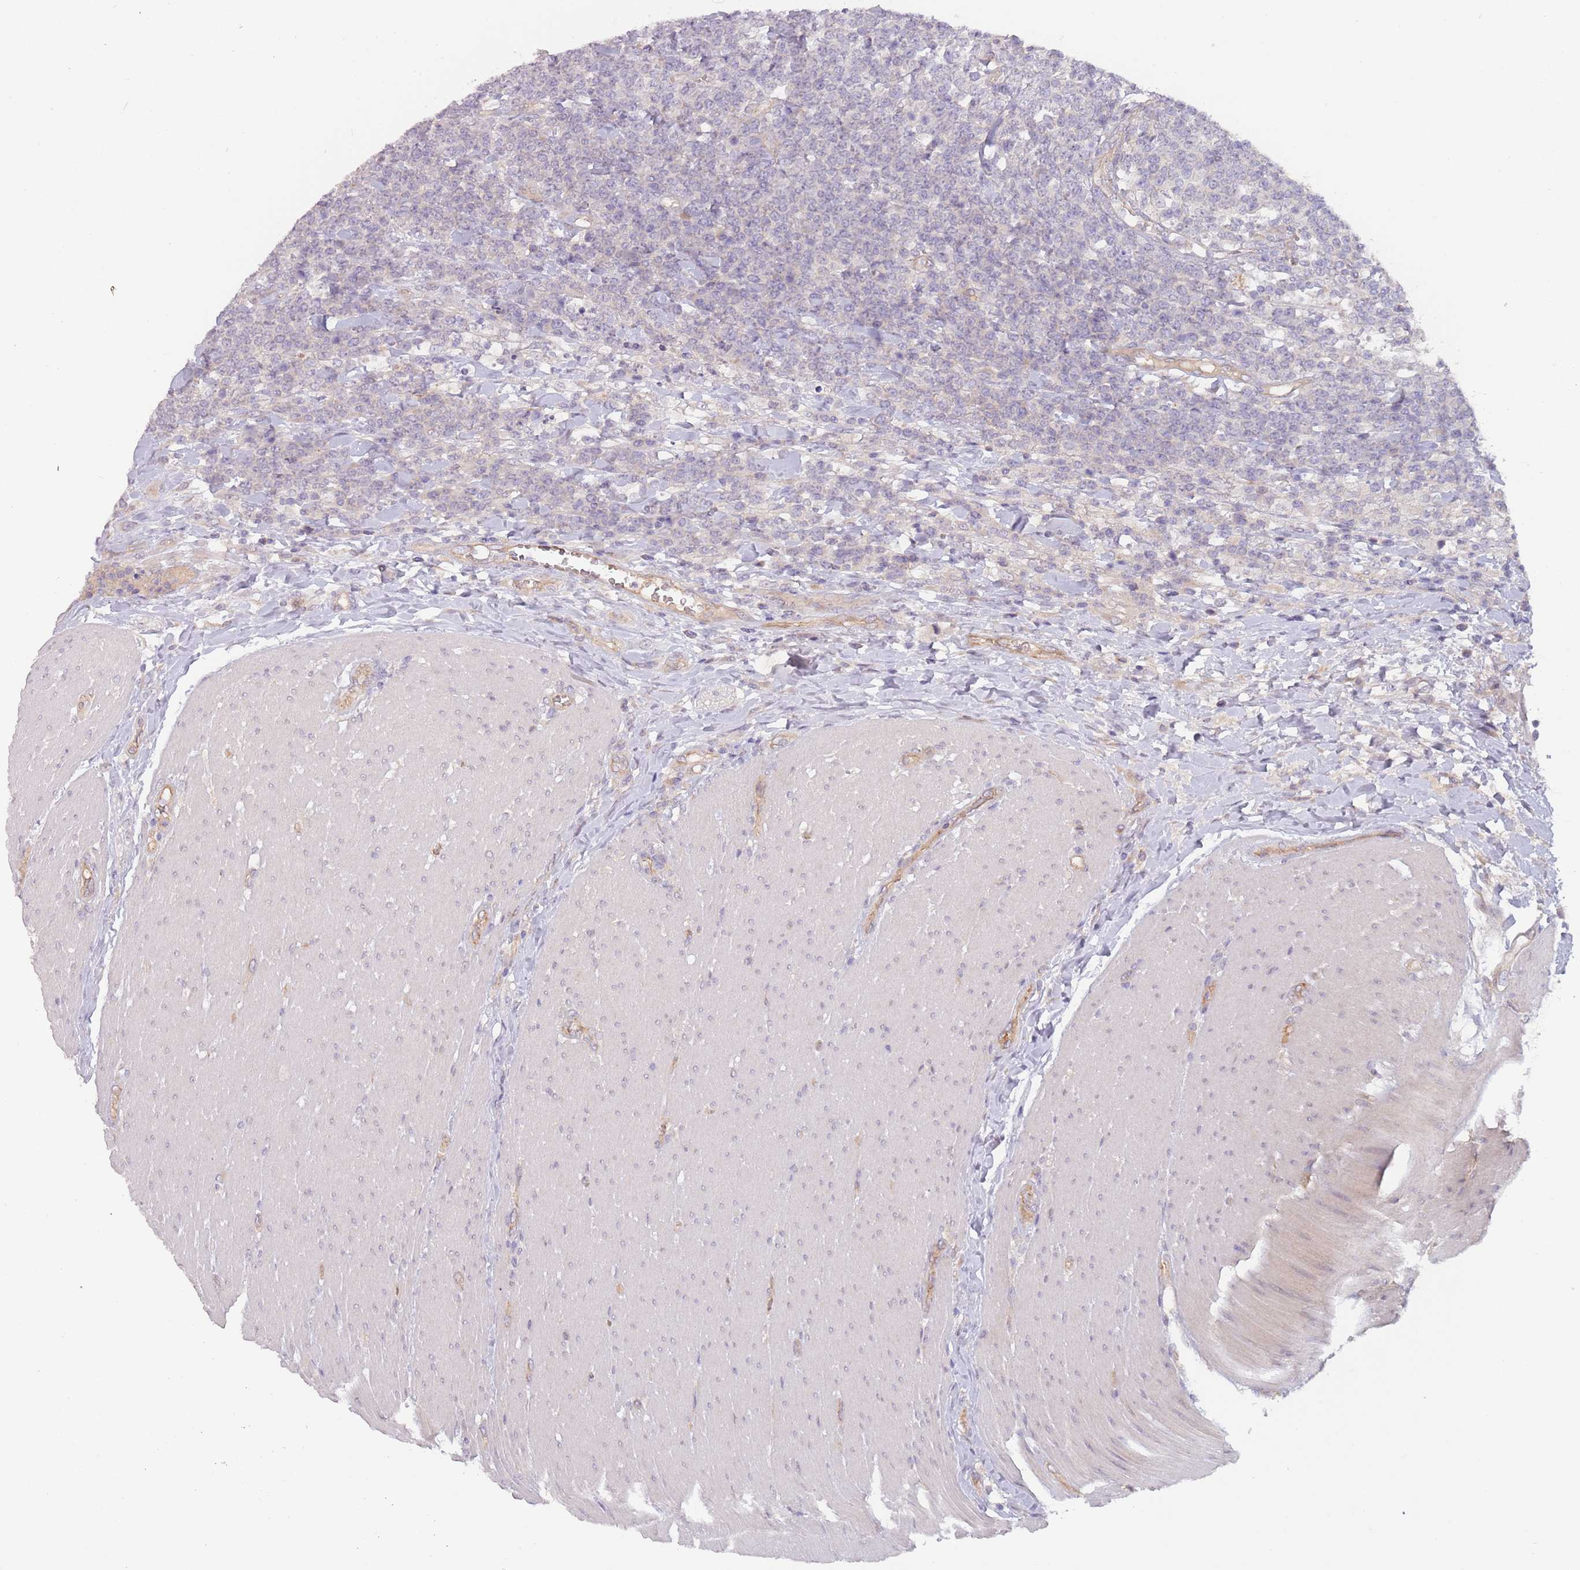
{"staining": {"intensity": "negative", "quantity": "none", "location": "none"}, "tissue": "lymphoma", "cell_type": "Tumor cells", "image_type": "cancer", "snomed": [{"axis": "morphology", "description": "Malignant lymphoma, non-Hodgkin's type, High grade"}, {"axis": "topography", "description": "Small intestine"}], "caption": "Lymphoma stained for a protein using IHC shows no expression tumor cells.", "gene": "SAV1", "patient": {"sex": "male", "age": 8}}